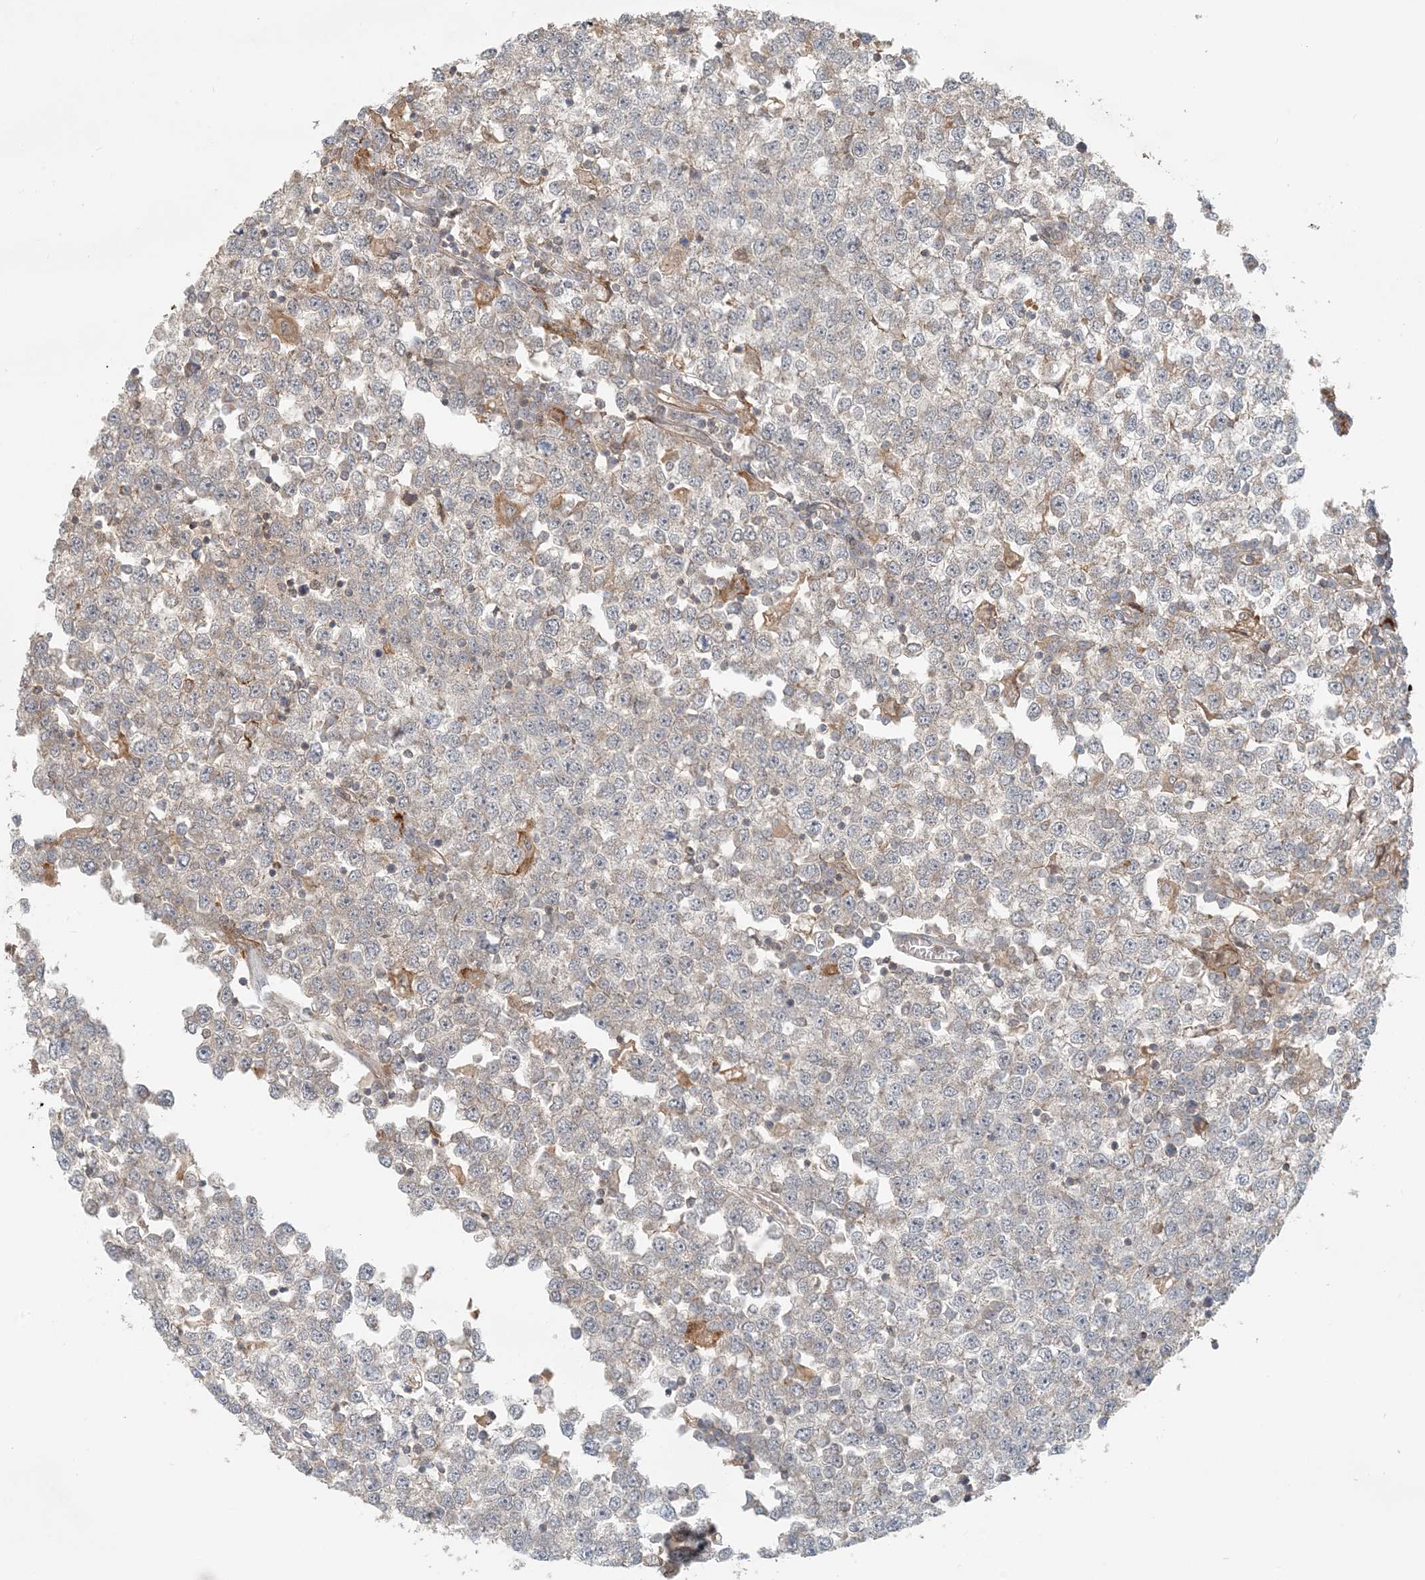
{"staining": {"intensity": "moderate", "quantity": "25%-75%", "location": "cytoplasmic/membranous"}, "tissue": "testis cancer", "cell_type": "Tumor cells", "image_type": "cancer", "snomed": [{"axis": "morphology", "description": "Seminoma, NOS"}, {"axis": "topography", "description": "Testis"}], "caption": "Immunohistochemical staining of human testis seminoma exhibits moderate cytoplasmic/membranous protein expression in about 25%-75% of tumor cells.", "gene": "OBI1", "patient": {"sex": "male", "age": 65}}